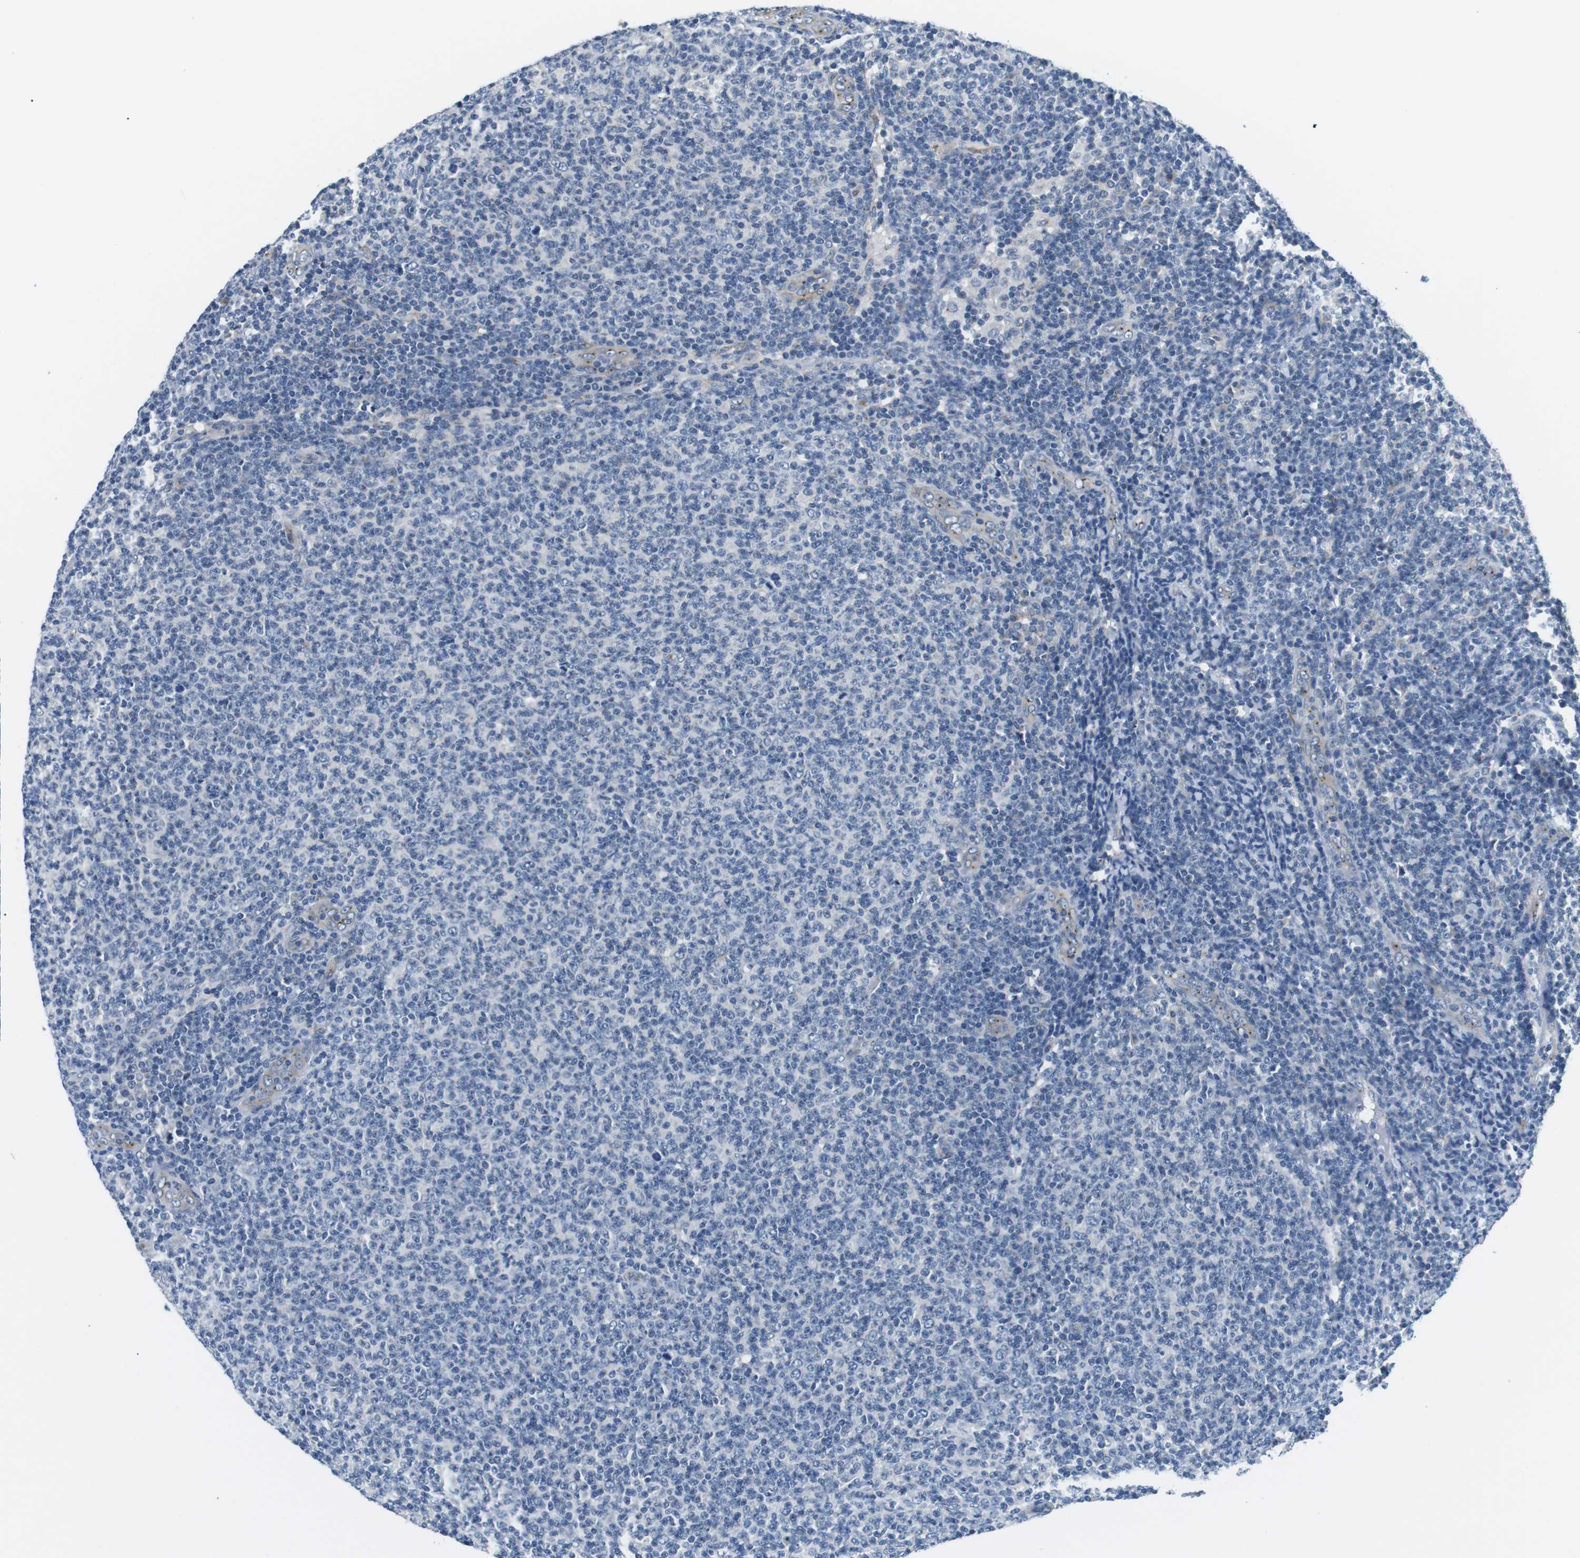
{"staining": {"intensity": "negative", "quantity": "none", "location": "none"}, "tissue": "lymphoma", "cell_type": "Tumor cells", "image_type": "cancer", "snomed": [{"axis": "morphology", "description": "Malignant lymphoma, non-Hodgkin's type, Low grade"}, {"axis": "topography", "description": "Lymph node"}], "caption": "Immunohistochemical staining of low-grade malignant lymphoma, non-Hodgkin's type exhibits no significant expression in tumor cells.", "gene": "UNC5CL", "patient": {"sex": "male", "age": 66}}